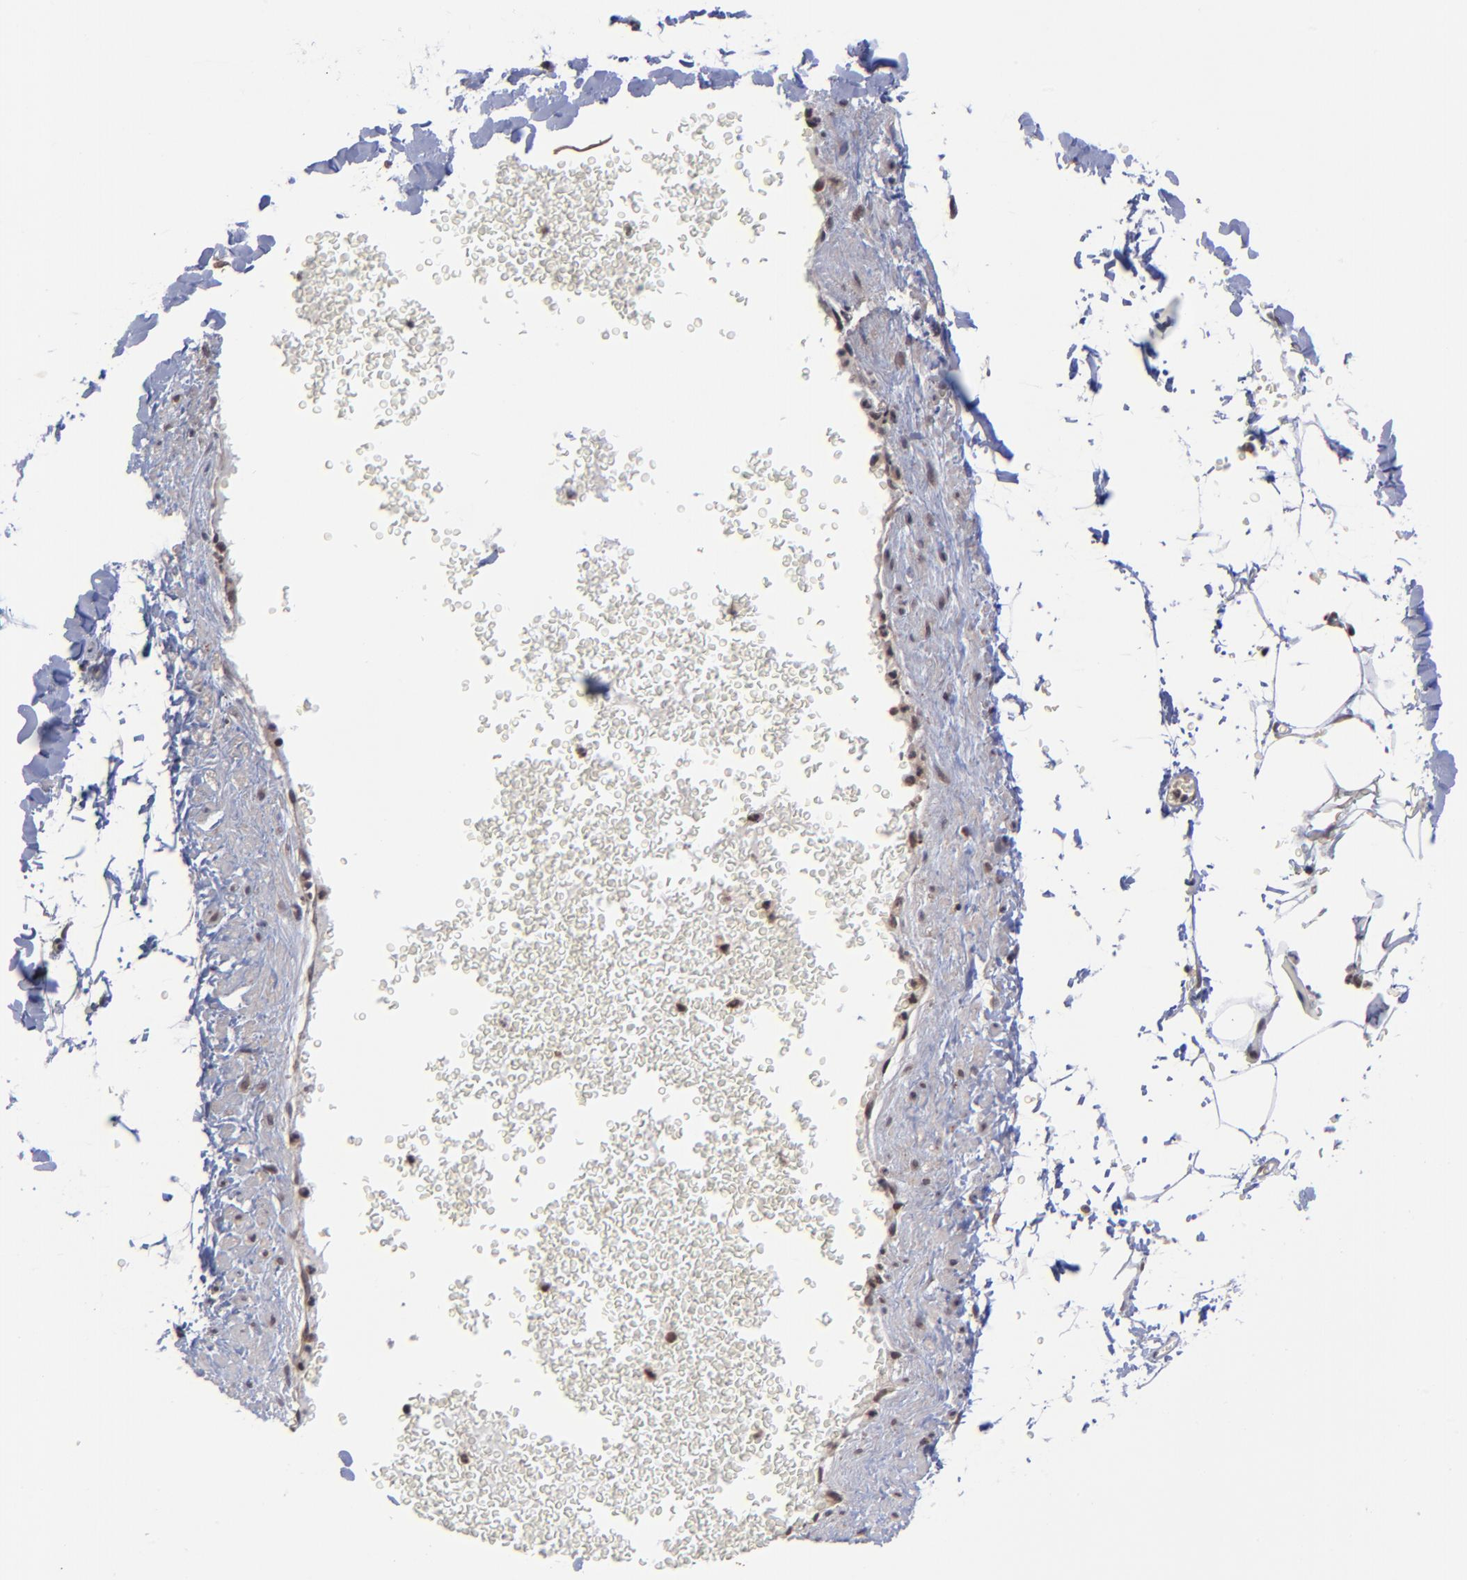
{"staining": {"intensity": "negative", "quantity": "none", "location": "none"}, "tissue": "adipose tissue", "cell_type": "Adipocytes", "image_type": "normal", "snomed": [{"axis": "morphology", "description": "Normal tissue, NOS"}, {"axis": "topography", "description": "Soft tissue"}], "caption": "This photomicrograph is of unremarkable adipose tissue stained with immunohistochemistry (IHC) to label a protein in brown with the nuclei are counter-stained blue. There is no staining in adipocytes. (Immunohistochemistry (ihc), brightfield microscopy, high magnification).", "gene": "ZNF419", "patient": {"sex": "male", "age": 72}}